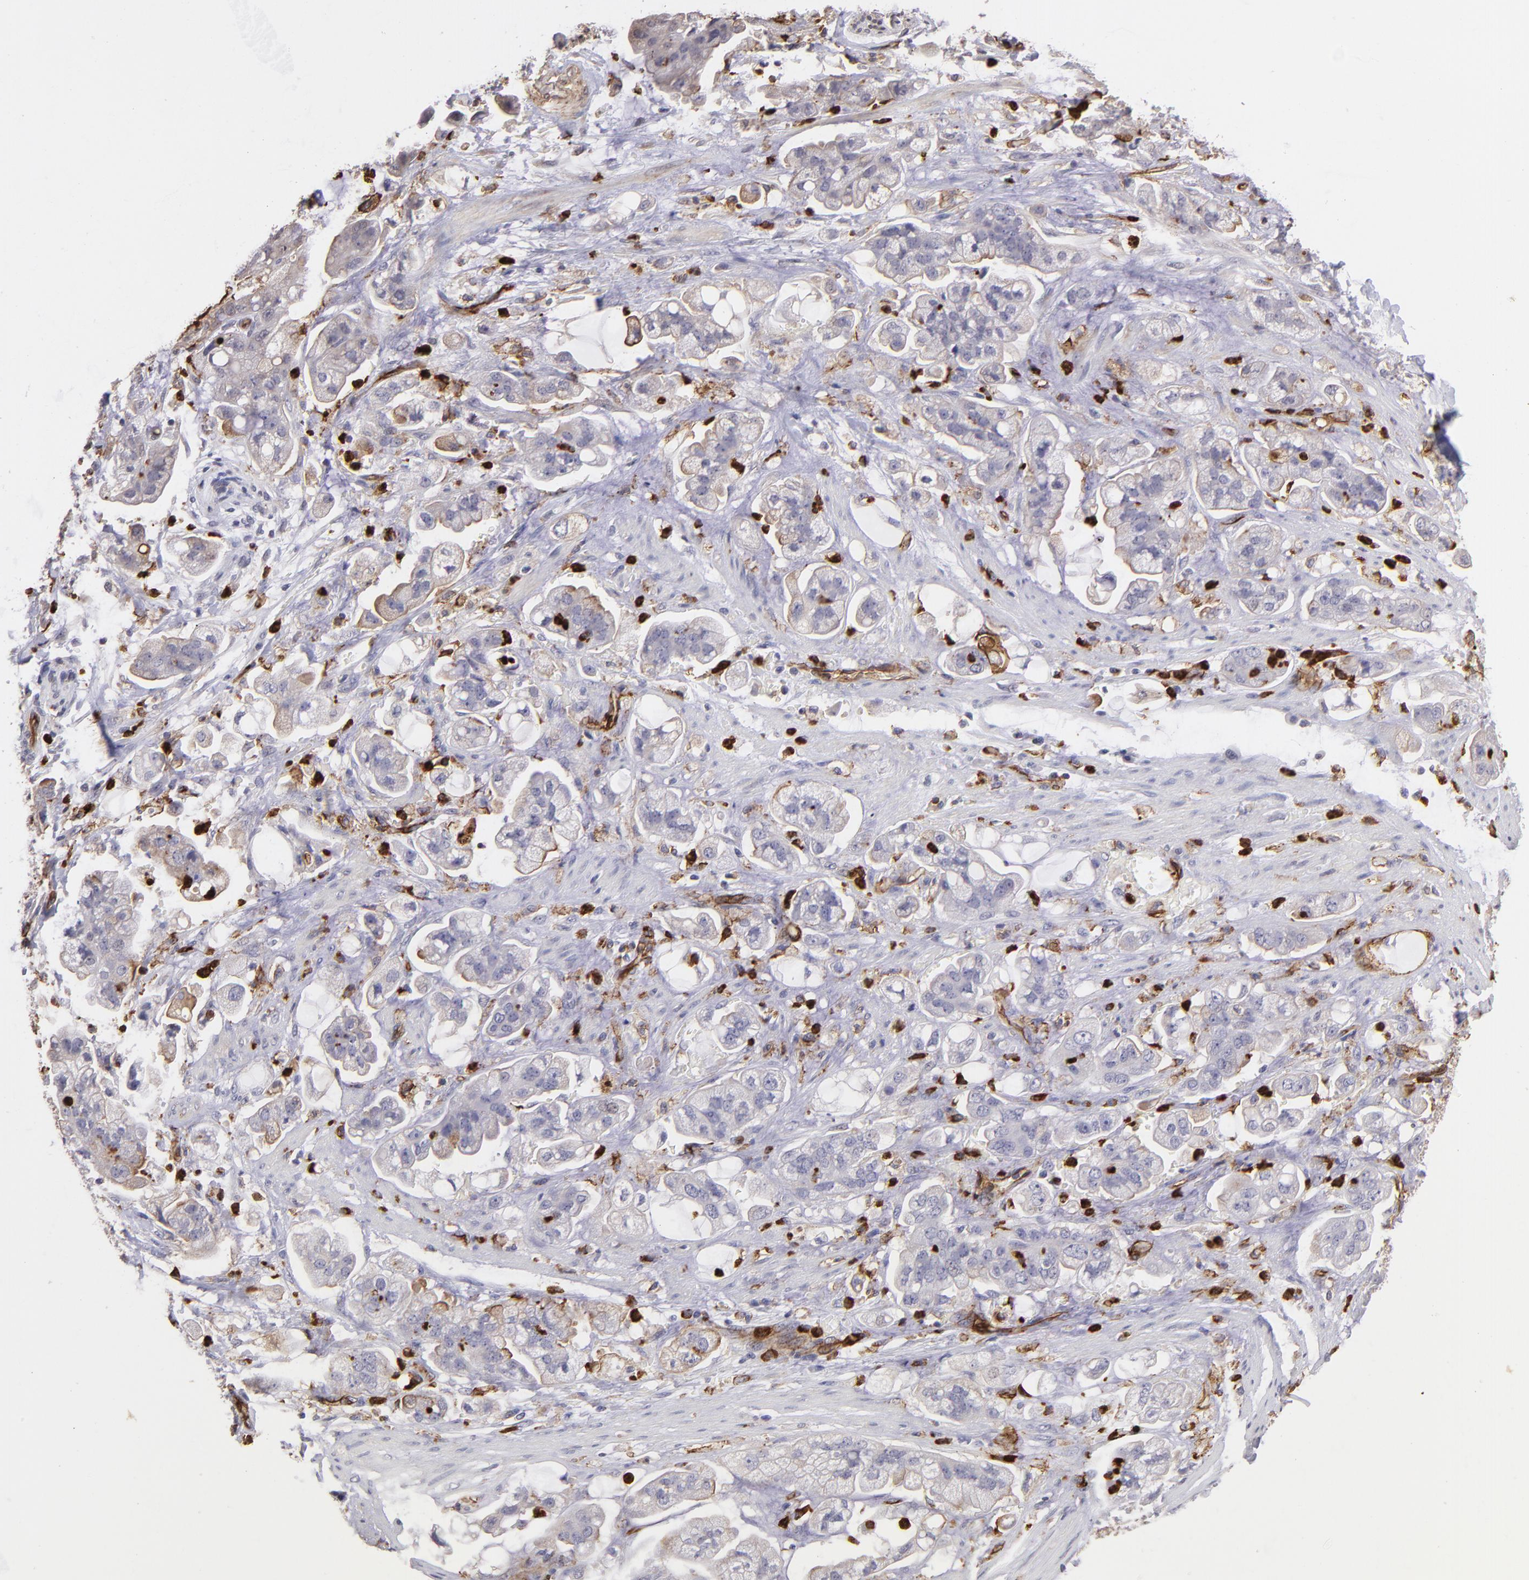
{"staining": {"intensity": "negative", "quantity": "none", "location": "none"}, "tissue": "stomach cancer", "cell_type": "Tumor cells", "image_type": "cancer", "snomed": [{"axis": "morphology", "description": "Adenocarcinoma, NOS"}, {"axis": "topography", "description": "Stomach"}], "caption": "This is an immunohistochemistry histopathology image of human adenocarcinoma (stomach). There is no positivity in tumor cells.", "gene": "DYSF", "patient": {"sex": "male", "age": 62}}